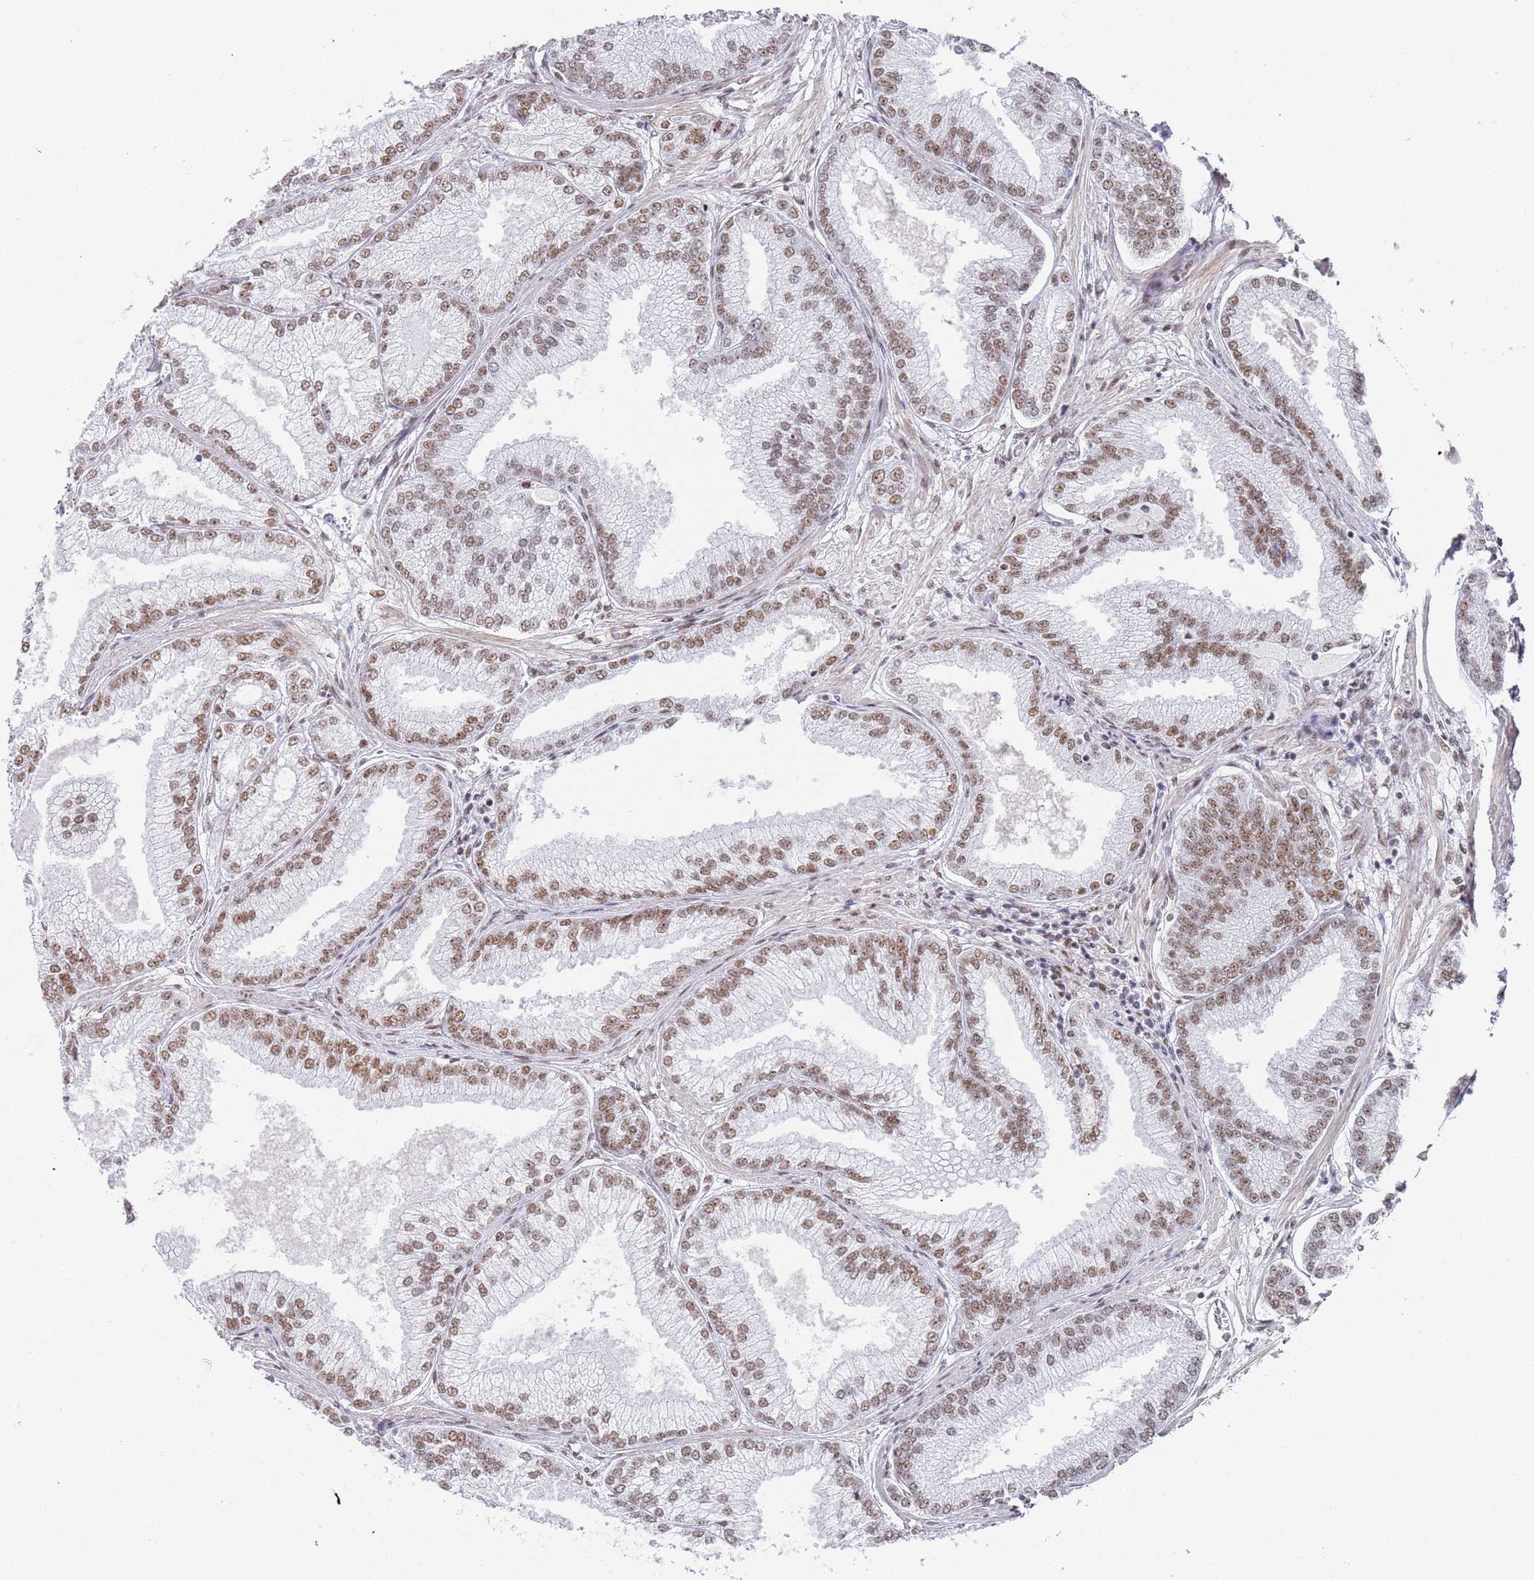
{"staining": {"intensity": "moderate", "quantity": ">75%", "location": "nuclear"}, "tissue": "prostate cancer", "cell_type": "Tumor cells", "image_type": "cancer", "snomed": [{"axis": "morphology", "description": "Adenocarcinoma, High grade"}, {"axis": "topography", "description": "Prostate"}], "caption": "Protein expression analysis of human prostate adenocarcinoma (high-grade) reveals moderate nuclear staining in approximately >75% of tumor cells.", "gene": "AKAP8L", "patient": {"sex": "male", "age": 71}}